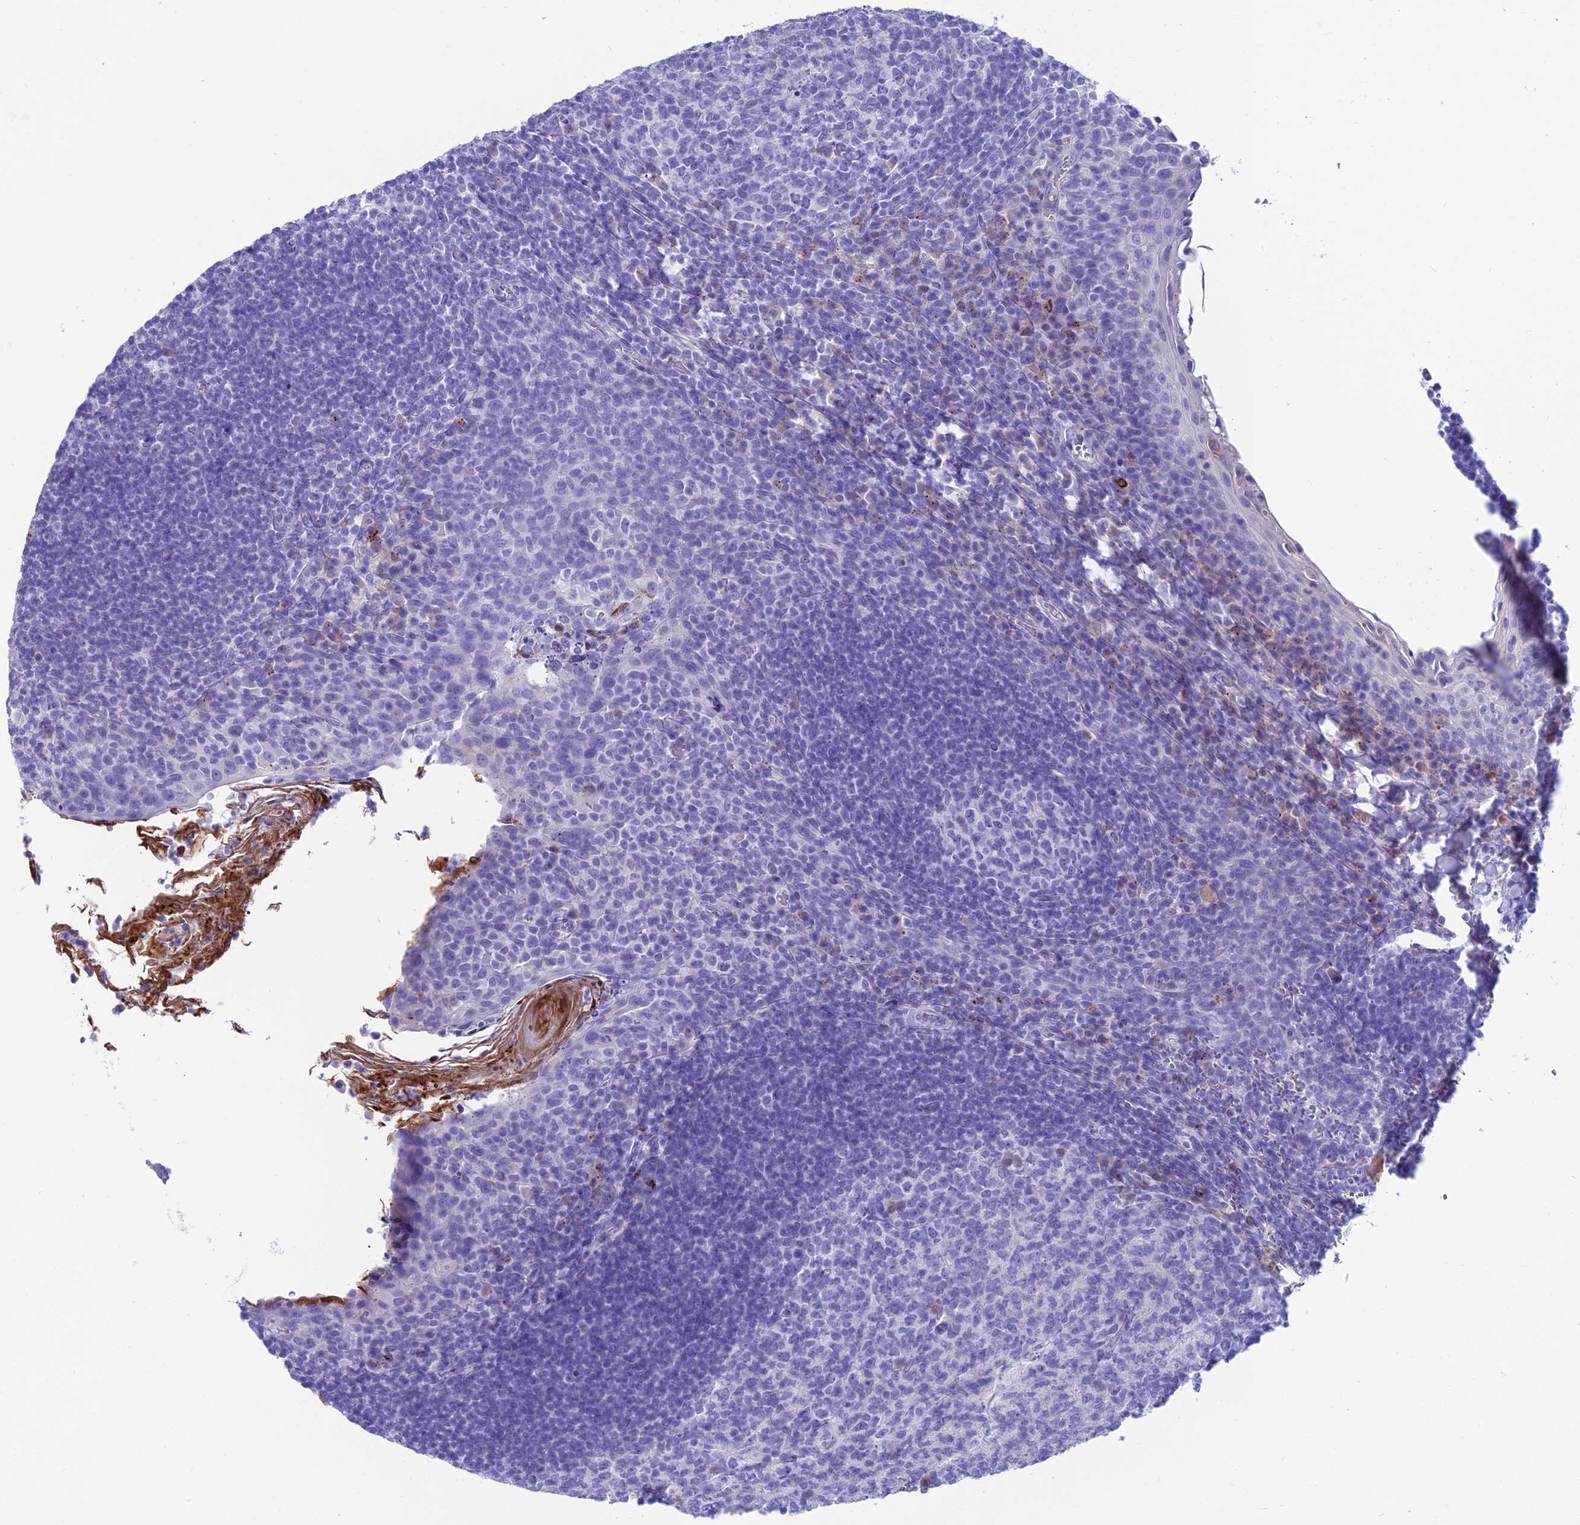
{"staining": {"intensity": "negative", "quantity": "none", "location": "none"}, "tissue": "tonsil", "cell_type": "Germinal center cells", "image_type": "normal", "snomed": [{"axis": "morphology", "description": "Normal tissue, NOS"}, {"axis": "topography", "description": "Tonsil"}], "caption": "Germinal center cells show no significant staining in unremarkable tonsil. (Brightfield microscopy of DAB IHC at high magnification).", "gene": "GNG11", "patient": {"sex": "female", "age": 10}}